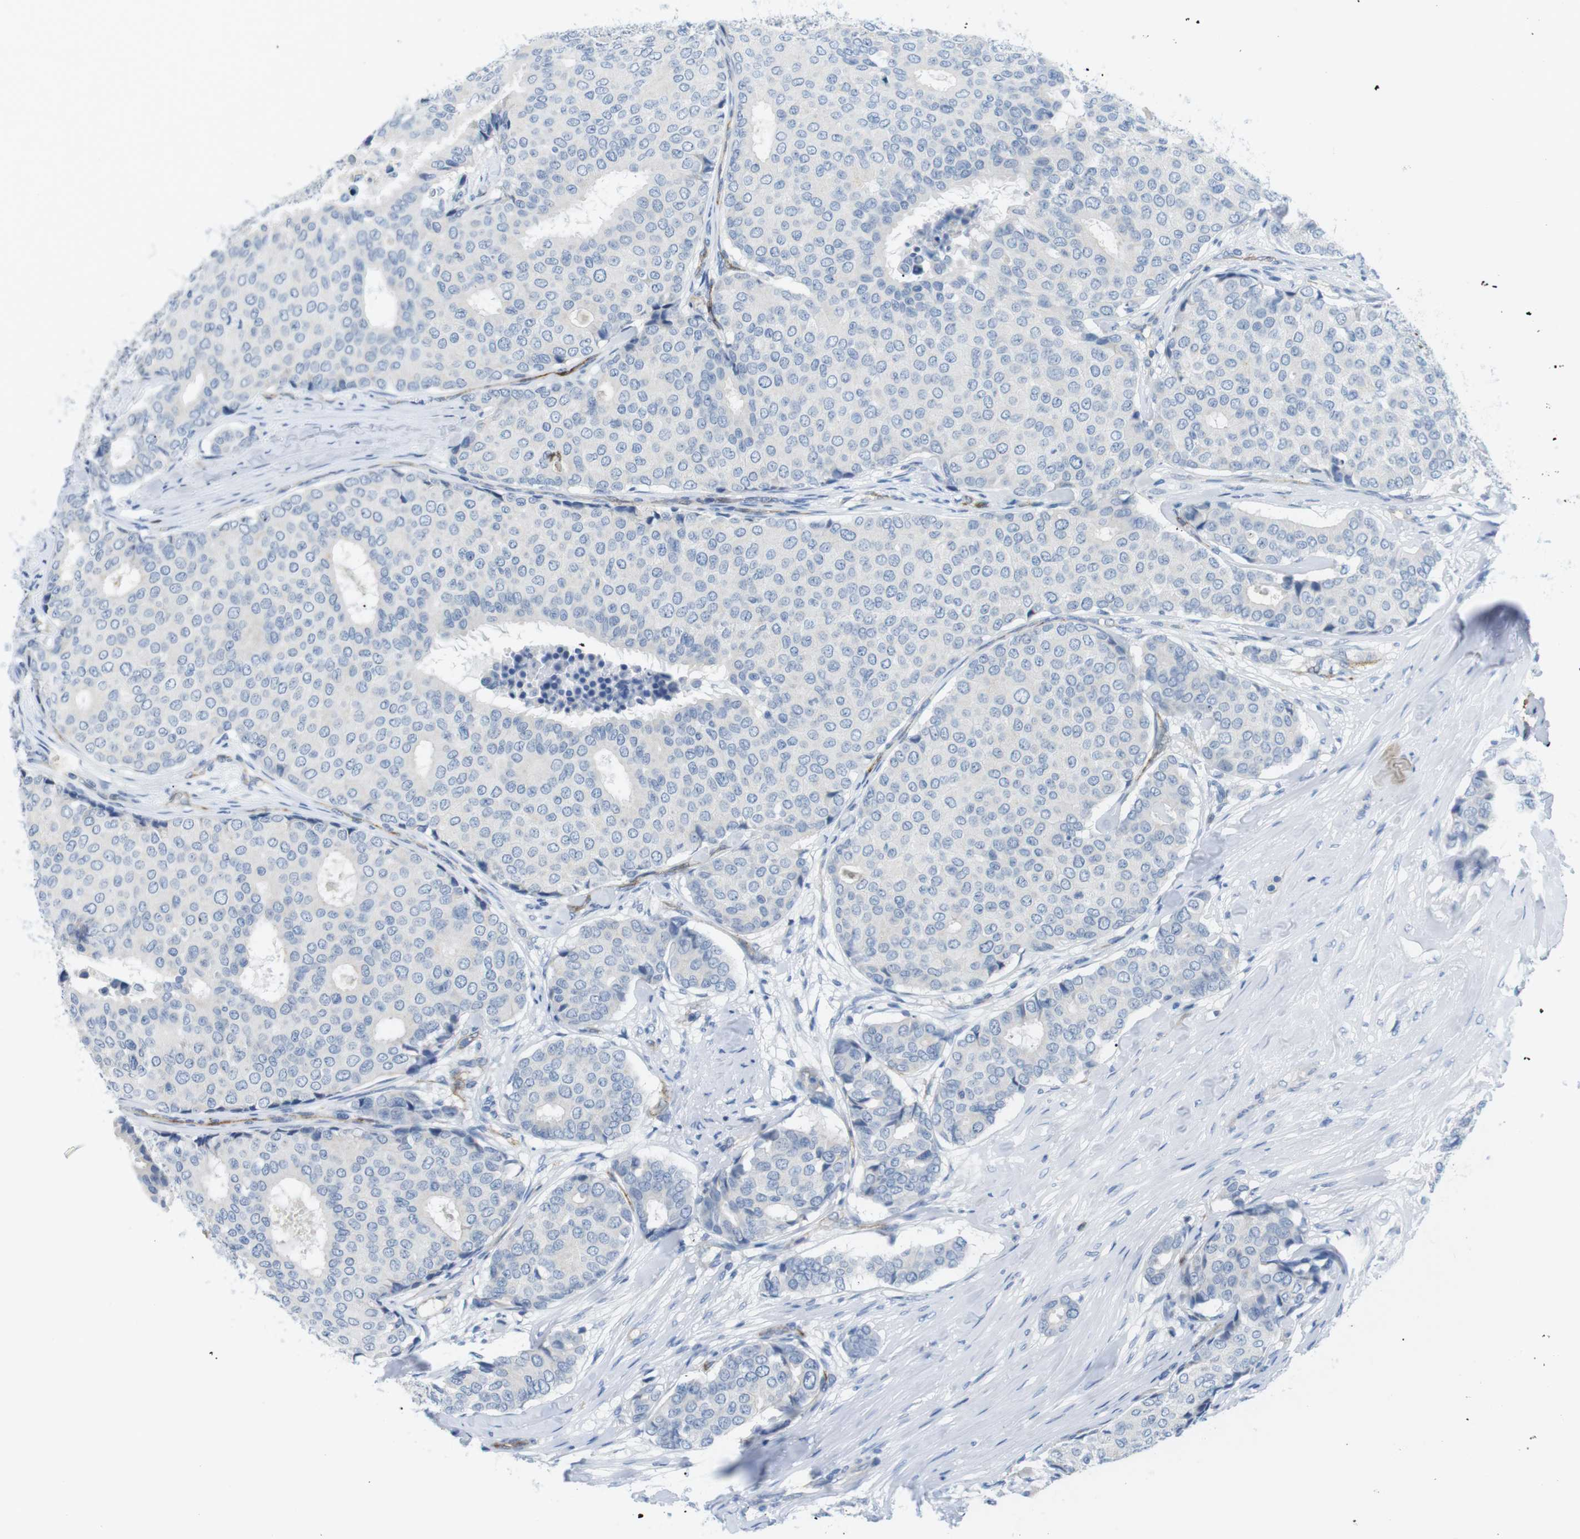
{"staining": {"intensity": "negative", "quantity": "none", "location": "none"}, "tissue": "breast cancer", "cell_type": "Tumor cells", "image_type": "cancer", "snomed": [{"axis": "morphology", "description": "Duct carcinoma"}, {"axis": "topography", "description": "Breast"}], "caption": "DAB immunohistochemical staining of invasive ductal carcinoma (breast) shows no significant positivity in tumor cells.", "gene": "TNFRSF4", "patient": {"sex": "female", "age": 75}}